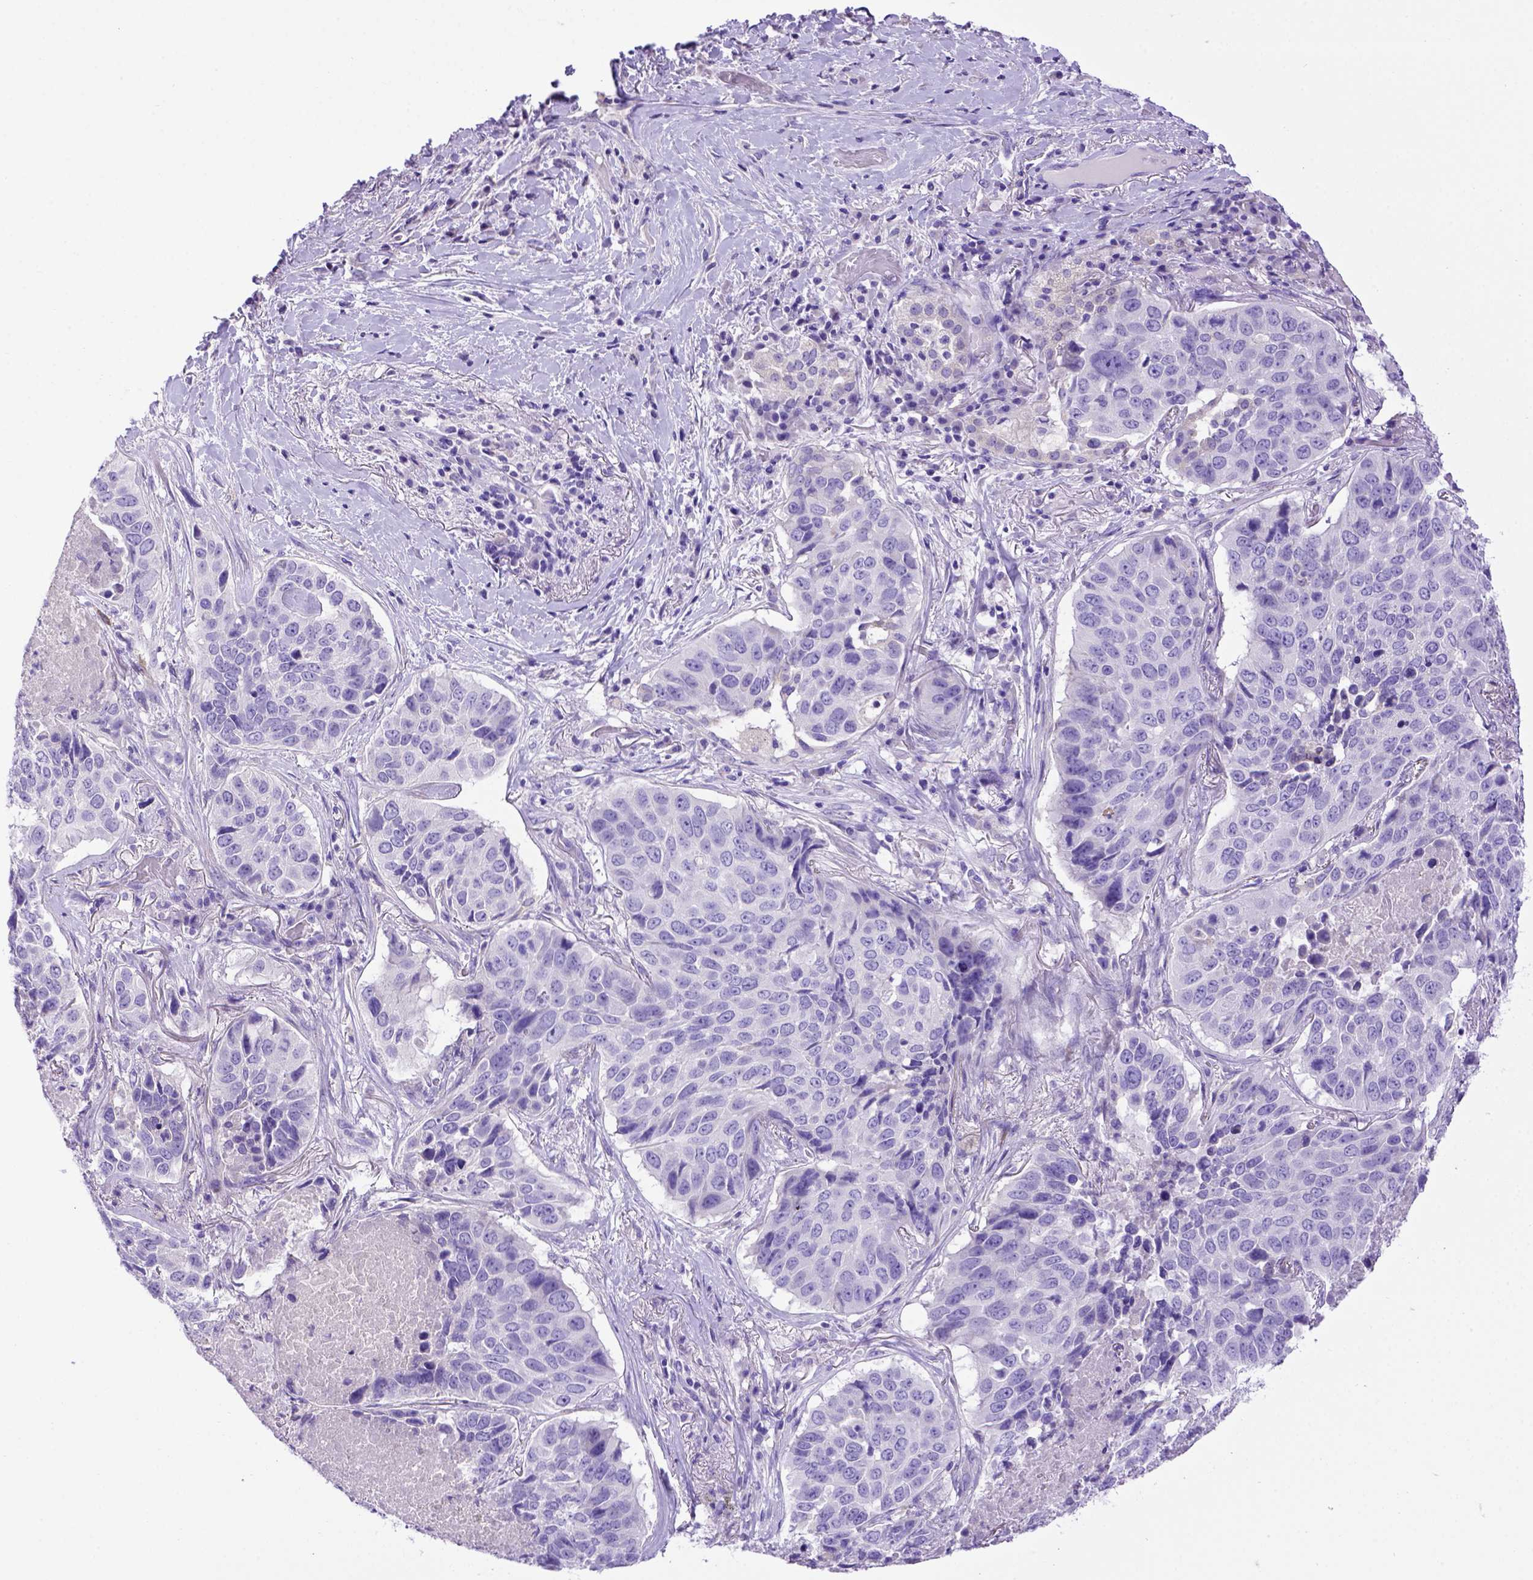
{"staining": {"intensity": "negative", "quantity": "none", "location": "none"}, "tissue": "lung cancer", "cell_type": "Tumor cells", "image_type": "cancer", "snomed": [{"axis": "morphology", "description": "Normal tissue, NOS"}, {"axis": "morphology", "description": "Squamous cell carcinoma, NOS"}, {"axis": "topography", "description": "Bronchus"}, {"axis": "topography", "description": "Lung"}], "caption": "This is an IHC micrograph of human lung cancer (squamous cell carcinoma). There is no positivity in tumor cells.", "gene": "PTGES", "patient": {"sex": "male", "age": 64}}